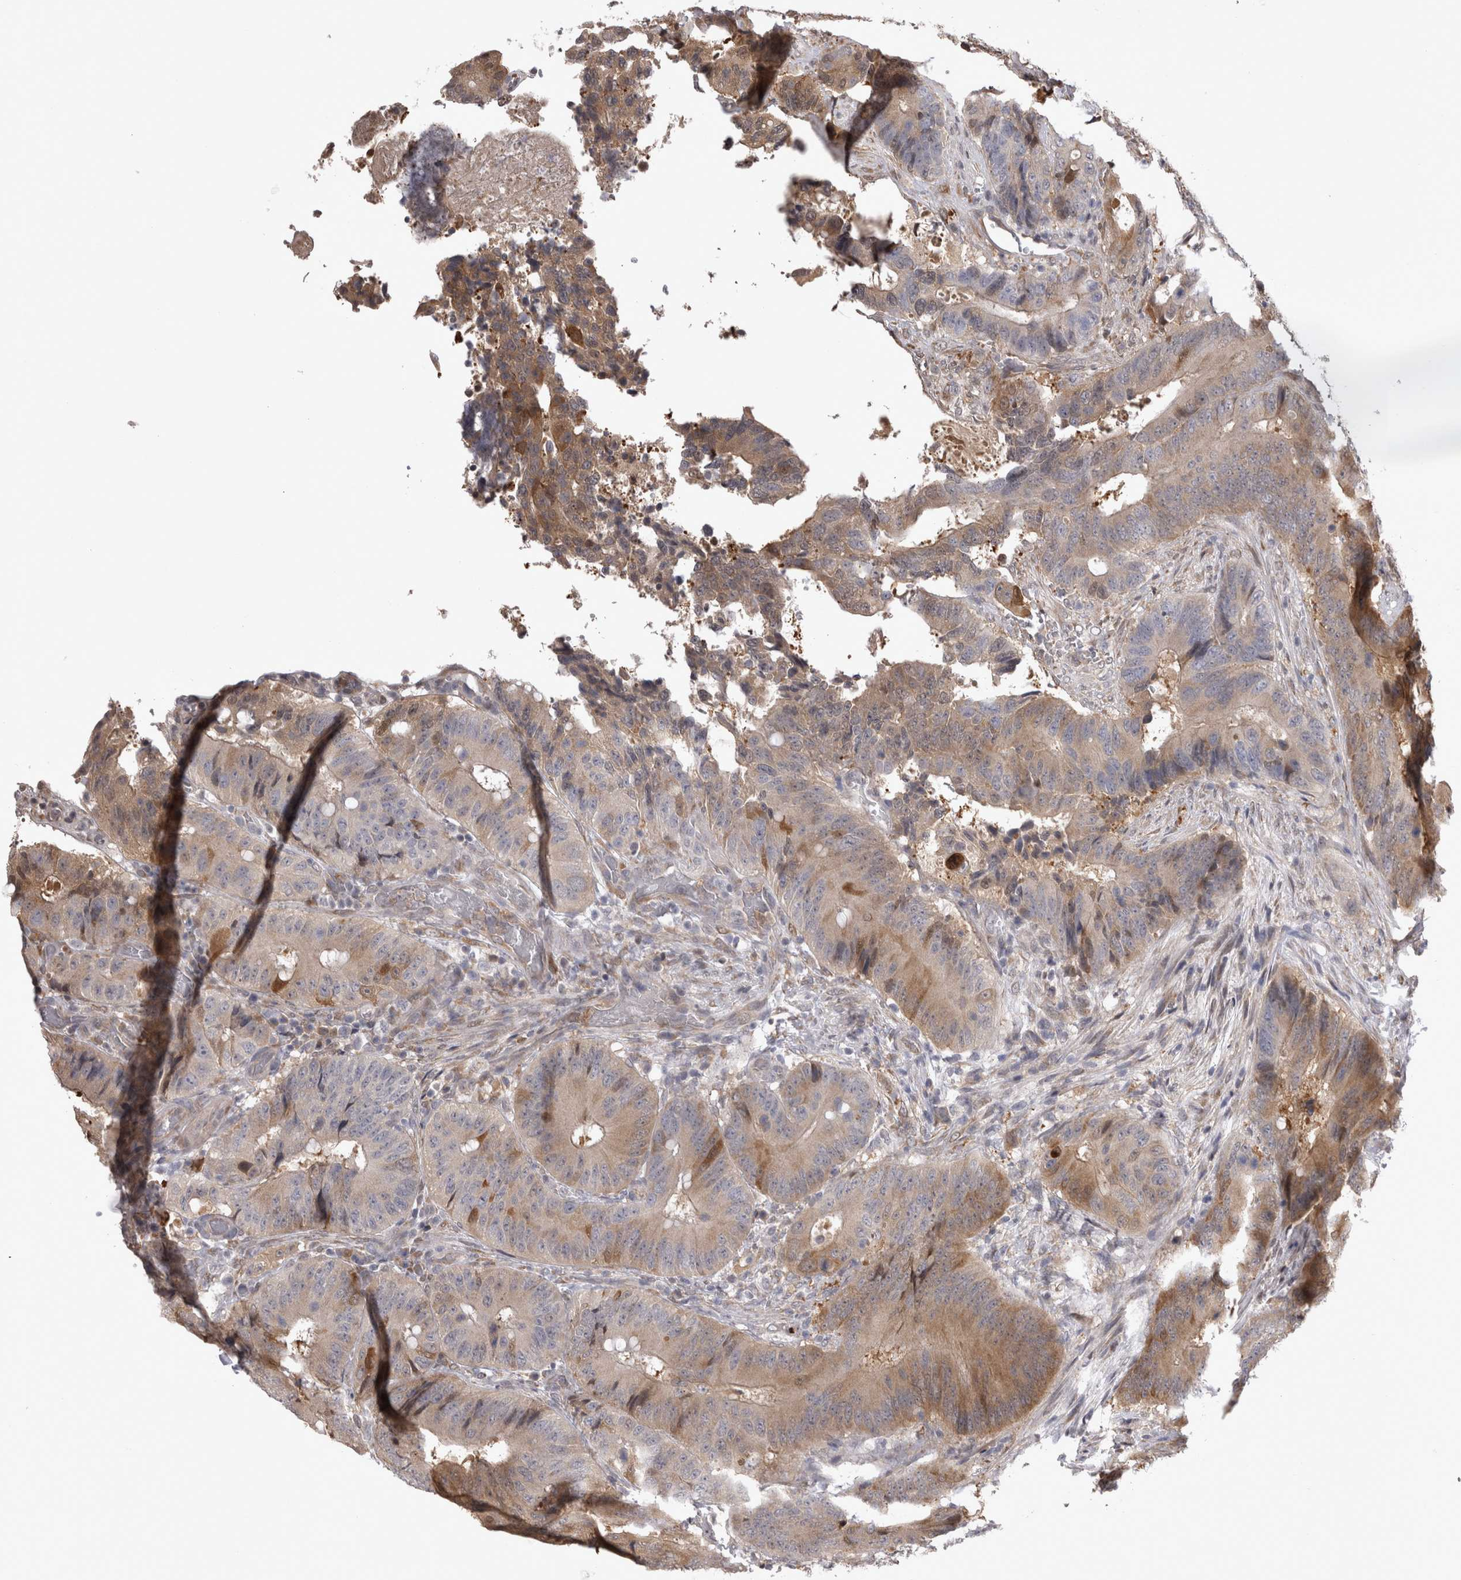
{"staining": {"intensity": "moderate", "quantity": ">75%", "location": "cytoplasmic/membranous"}, "tissue": "colorectal cancer", "cell_type": "Tumor cells", "image_type": "cancer", "snomed": [{"axis": "morphology", "description": "Adenocarcinoma, NOS"}, {"axis": "topography", "description": "Colon"}], "caption": "Colorectal cancer stained with IHC exhibits moderate cytoplasmic/membranous positivity in about >75% of tumor cells.", "gene": "CHIC2", "patient": {"sex": "male", "age": 83}}